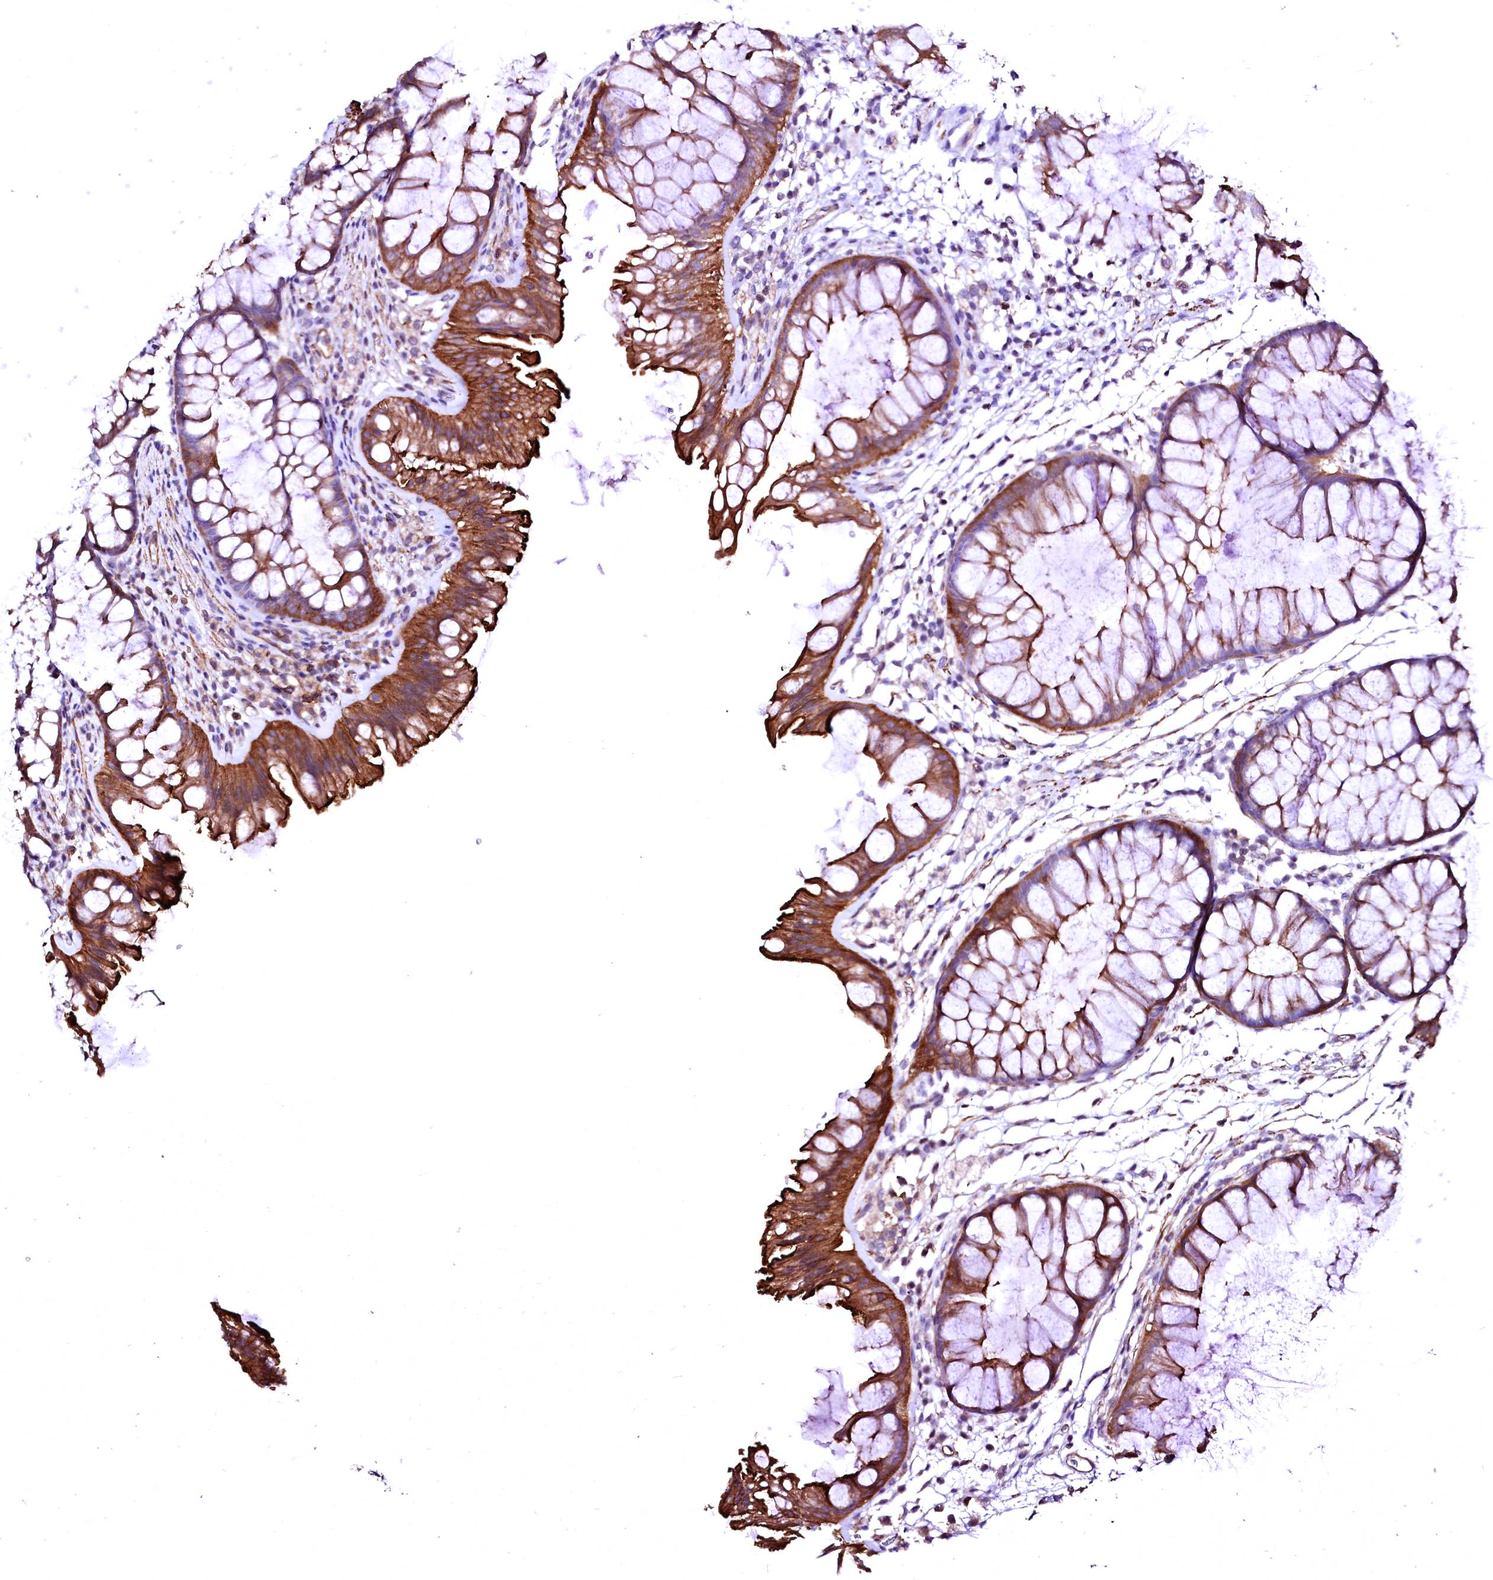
{"staining": {"intensity": "moderate", "quantity": ">75%", "location": "cytoplasmic/membranous"}, "tissue": "colon", "cell_type": "Endothelial cells", "image_type": "normal", "snomed": [{"axis": "morphology", "description": "Normal tissue, NOS"}, {"axis": "topography", "description": "Colon"}], "caption": "An image showing moderate cytoplasmic/membranous expression in approximately >75% of endothelial cells in benign colon, as visualized by brown immunohistochemical staining.", "gene": "GPR176", "patient": {"sex": "female", "age": 62}}